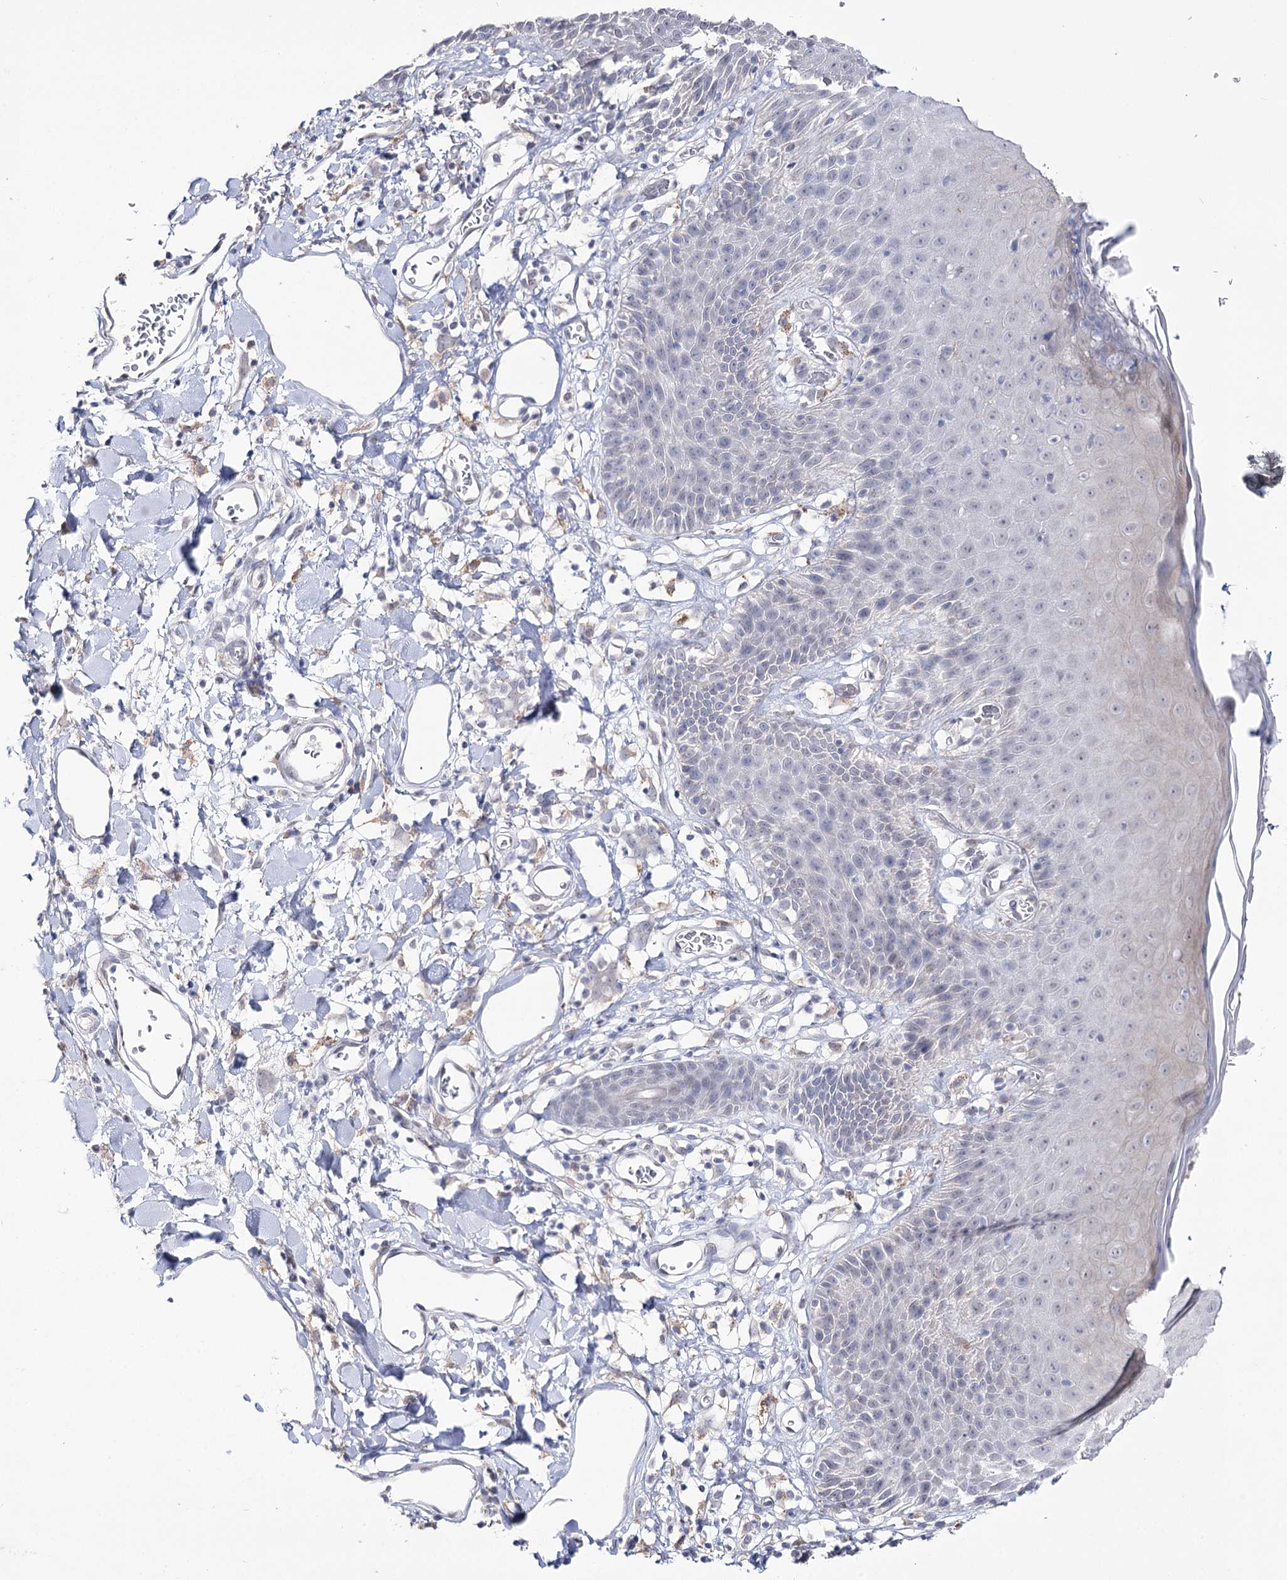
{"staining": {"intensity": "moderate", "quantity": "25%-75%", "location": "nuclear"}, "tissue": "skin", "cell_type": "Epidermal cells", "image_type": "normal", "snomed": [{"axis": "morphology", "description": "Normal tissue, NOS"}, {"axis": "topography", "description": "Vulva"}], "caption": "Immunohistochemistry (IHC) of normal human skin exhibits medium levels of moderate nuclear expression in approximately 25%-75% of epidermal cells. (DAB = brown stain, brightfield microscopy at high magnification).", "gene": "VGLL4", "patient": {"sex": "female", "age": 68}}